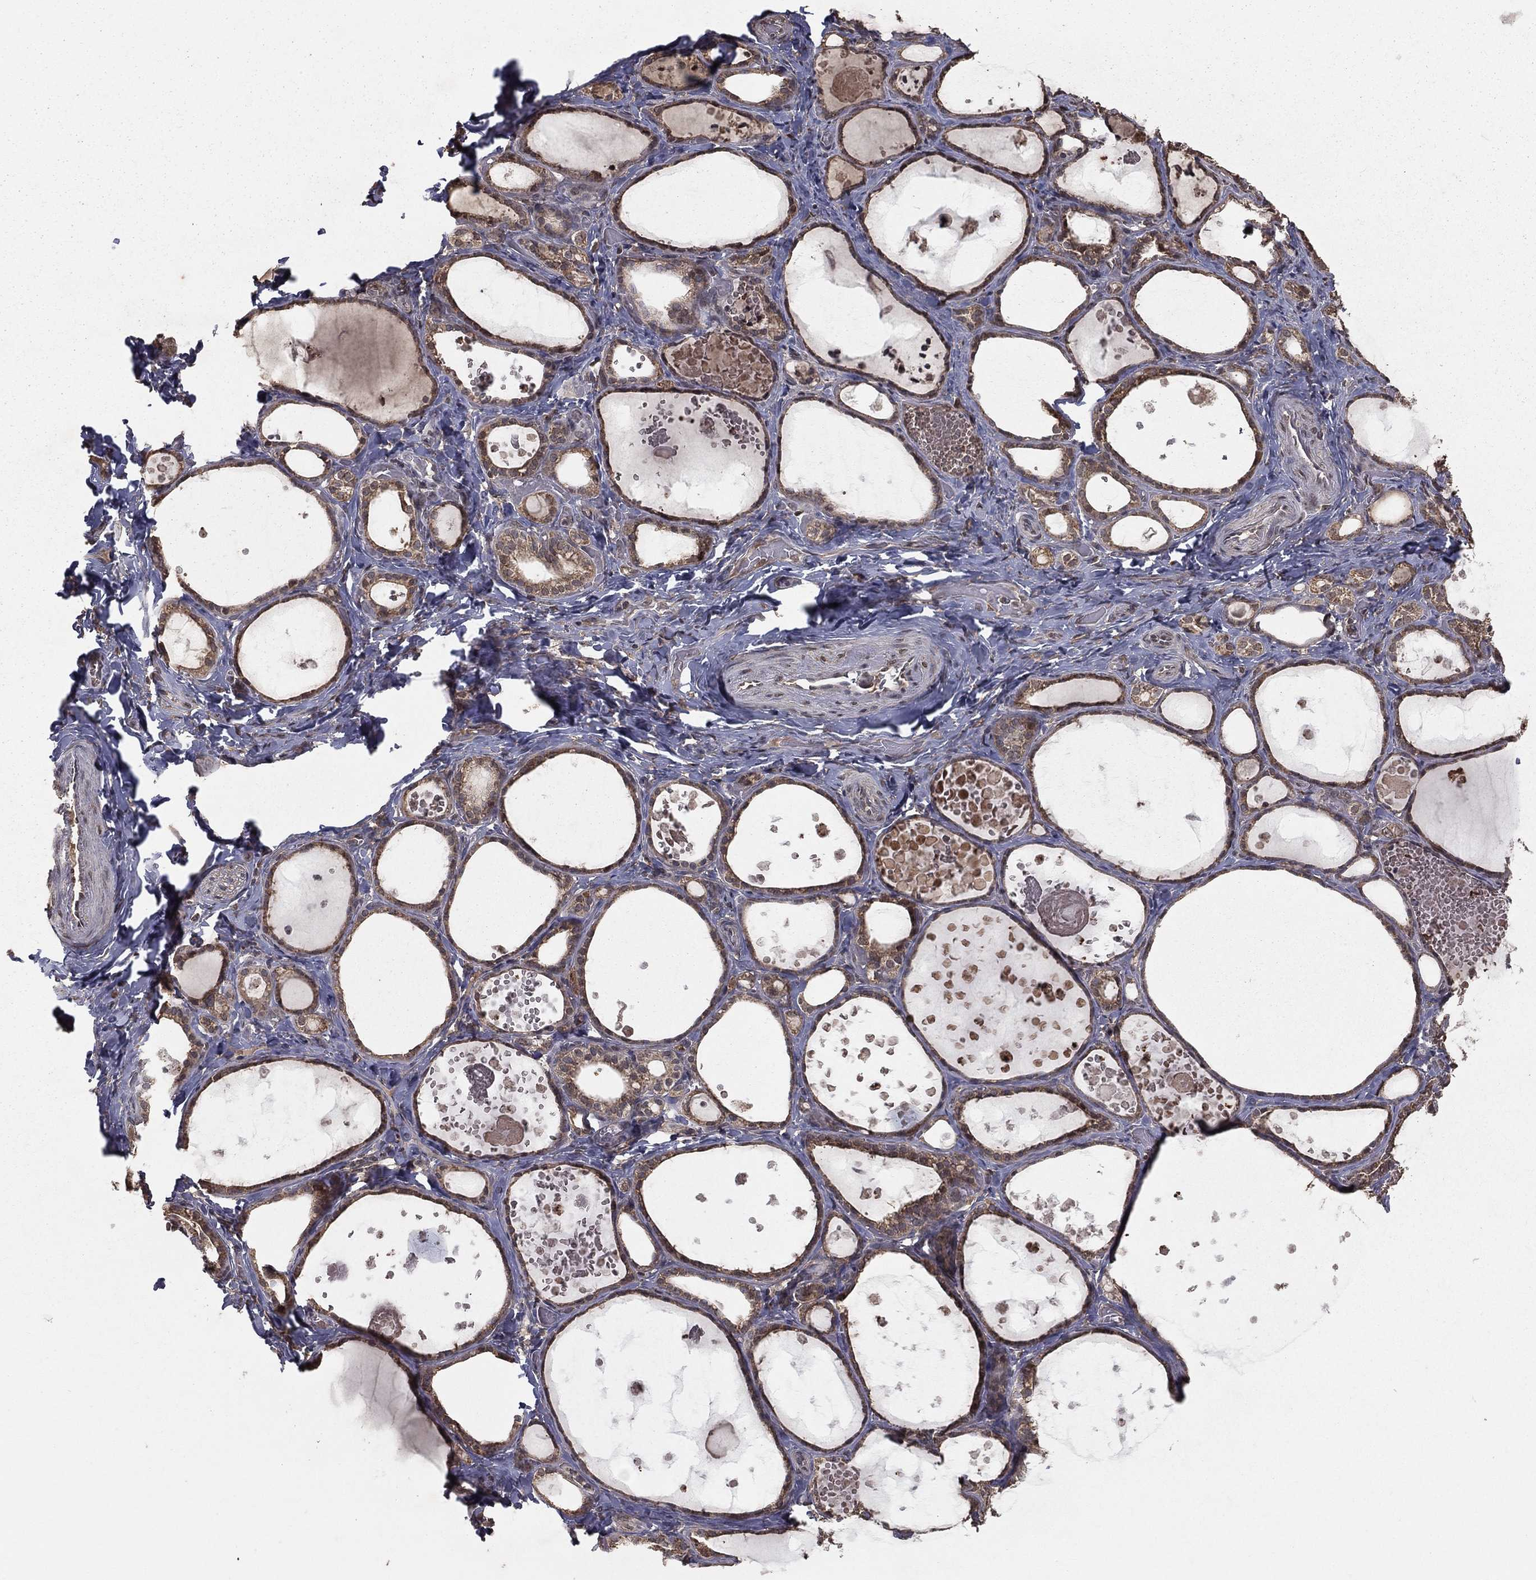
{"staining": {"intensity": "weak", "quantity": ">75%", "location": "cytoplasmic/membranous"}, "tissue": "thyroid gland", "cell_type": "Glandular cells", "image_type": "normal", "snomed": [{"axis": "morphology", "description": "Normal tissue, NOS"}, {"axis": "topography", "description": "Thyroid gland"}], "caption": "High-magnification brightfield microscopy of benign thyroid gland stained with DAB (brown) and counterstained with hematoxylin (blue). glandular cells exhibit weak cytoplasmic/membranous expression is present in about>75% of cells. The staining was performed using DAB (3,3'-diaminobenzidine), with brown indicating positive protein expression. Nuclei are stained blue with hematoxylin.", "gene": "ZDHHC15", "patient": {"sex": "female", "age": 56}}